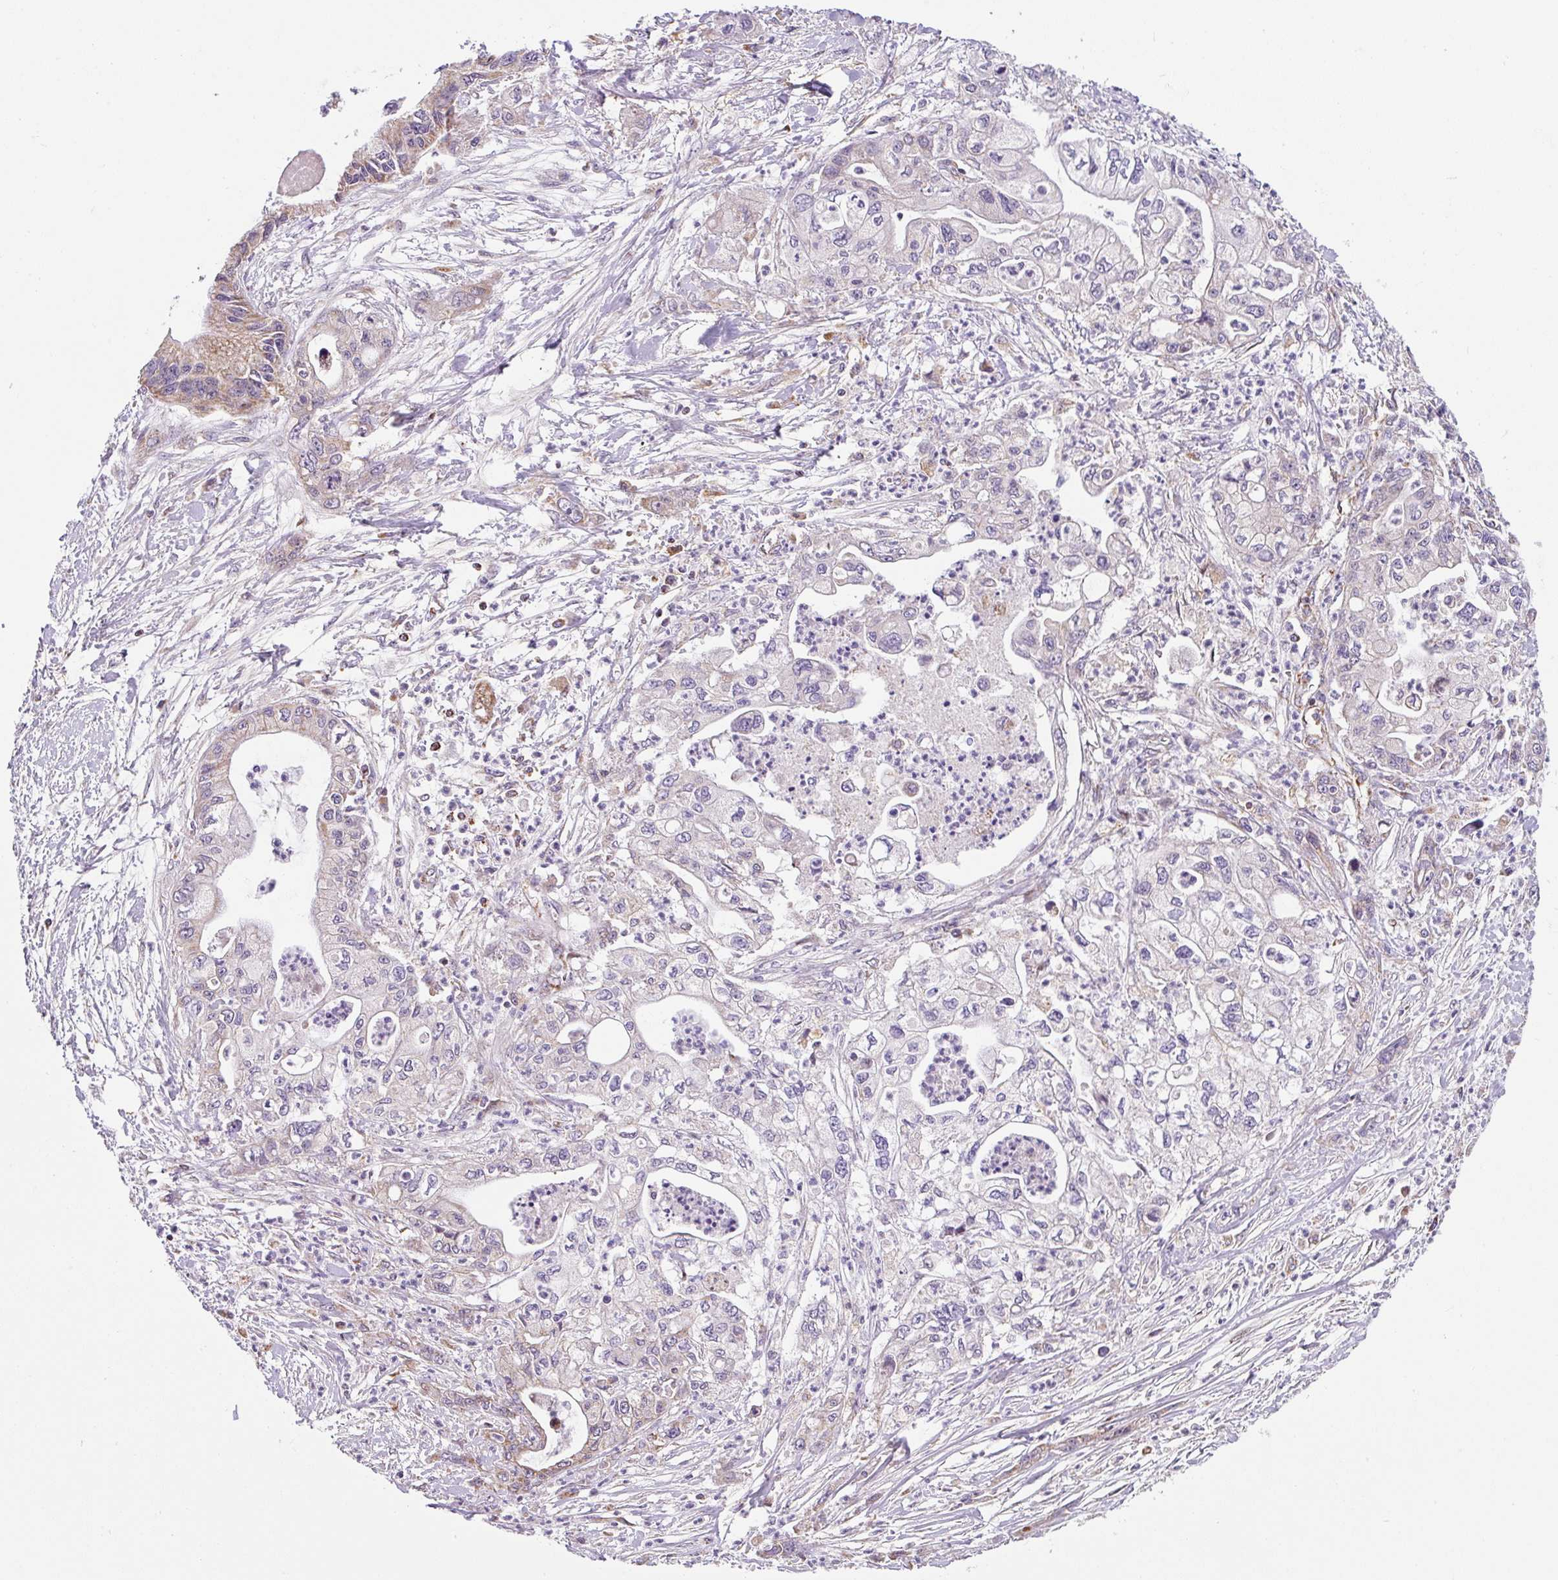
{"staining": {"intensity": "moderate", "quantity": "25%-75%", "location": "cytoplasmic/membranous"}, "tissue": "pancreatic cancer", "cell_type": "Tumor cells", "image_type": "cancer", "snomed": [{"axis": "morphology", "description": "Adenocarcinoma, NOS"}, {"axis": "topography", "description": "Pancreas"}], "caption": "Pancreatic adenocarcinoma tissue displays moderate cytoplasmic/membranous staining in approximately 25%-75% of tumor cells", "gene": "SARS2", "patient": {"sex": "male", "age": 61}}